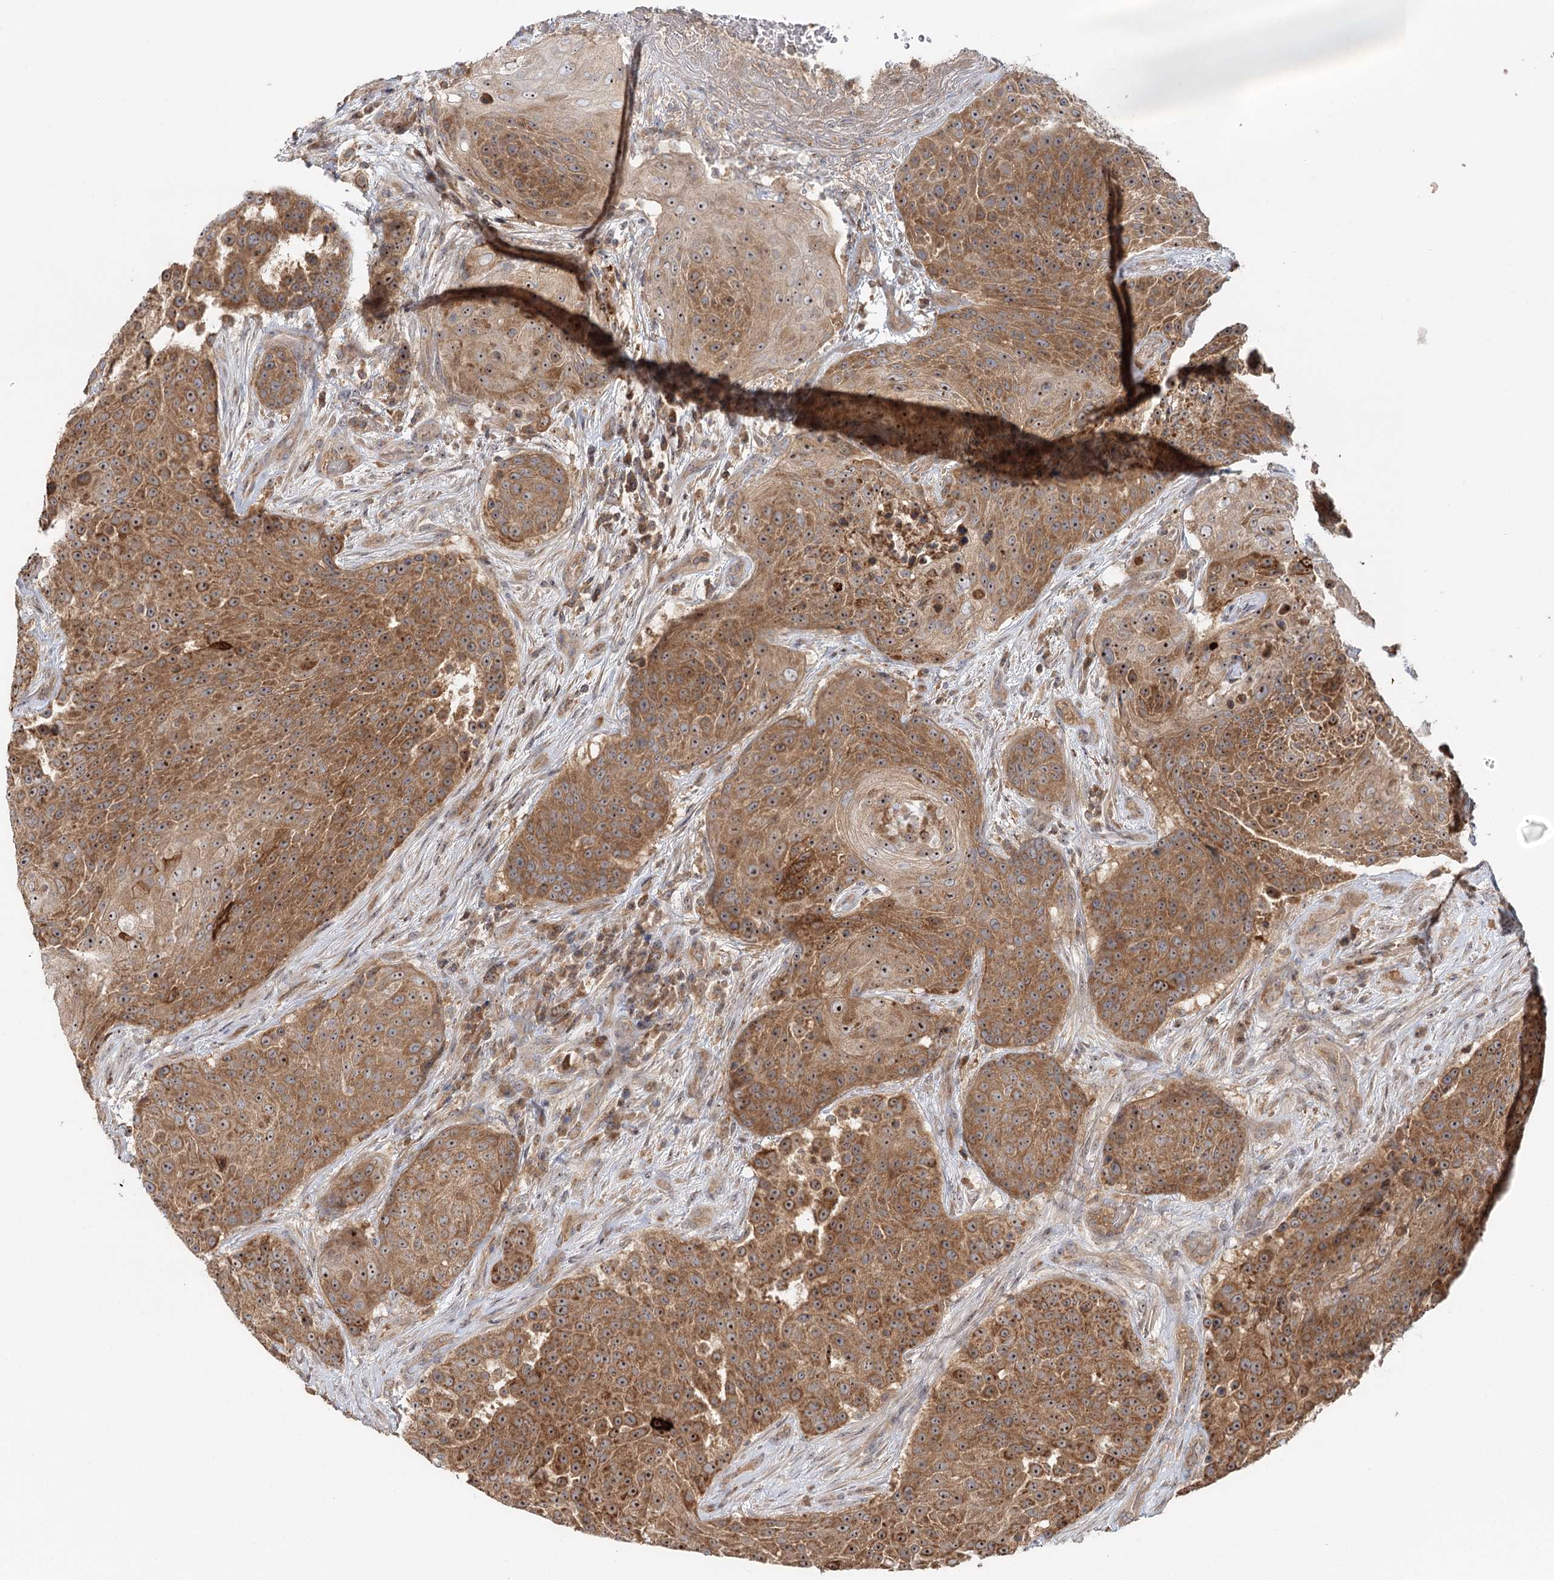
{"staining": {"intensity": "moderate", "quantity": ">75%", "location": "cytoplasmic/membranous,nuclear"}, "tissue": "urothelial cancer", "cell_type": "Tumor cells", "image_type": "cancer", "snomed": [{"axis": "morphology", "description": "Urothelial carcinoma, High grade"}, {"axis": "topography", "description": "Urinary bladder"}], "caption": "Brown immunohistochemical staining in human urothelial cancer exhibits moderate cytoplasmic/membranous and nuclear positivity in approximately >75% of tumor cells.", "gene": "RAPGEF6", "patient": {"sex": "female", "age": 63}}